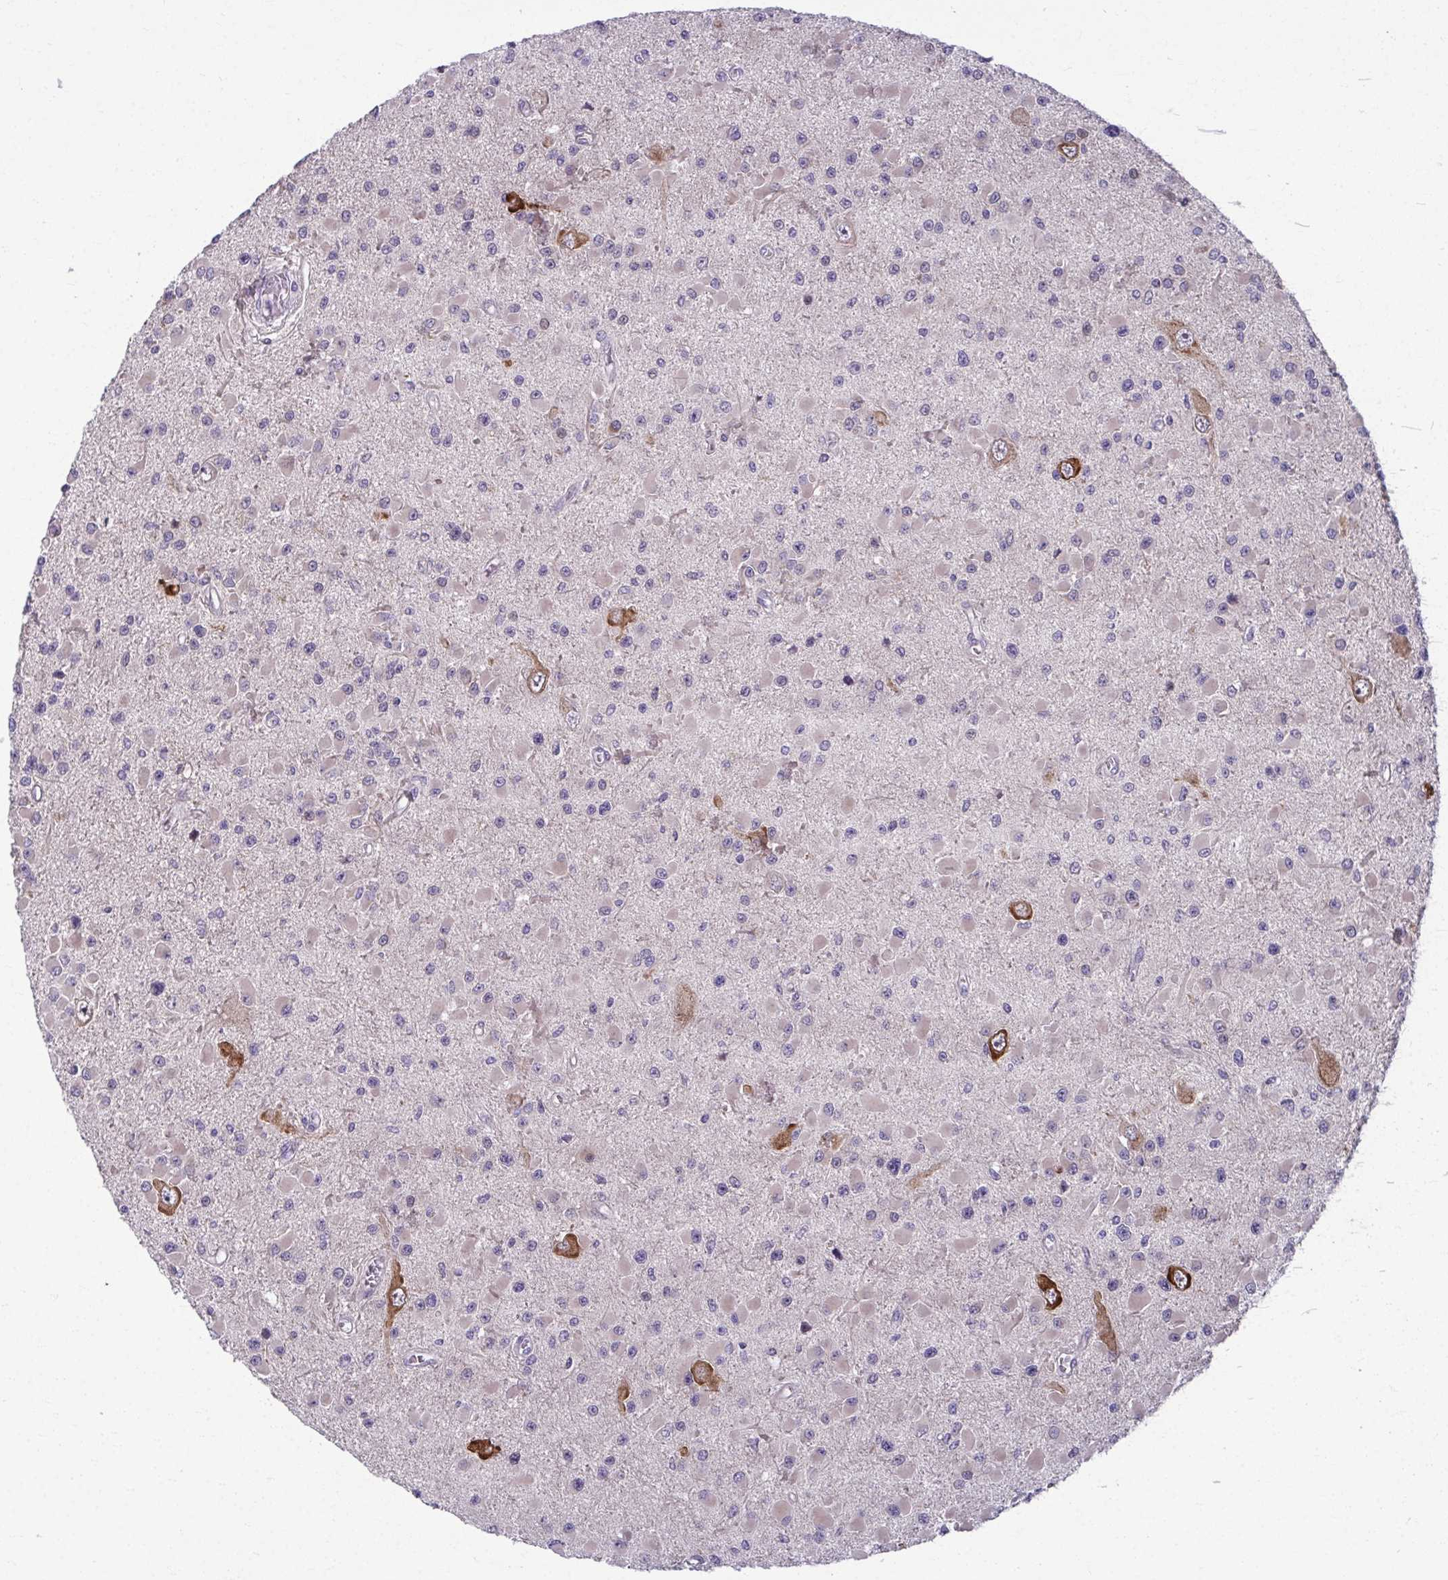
{"staining": {"intensity": "negative", "quantity": "none", "location": "none"}, "tissue": "glioma", "cell_type": "Tumor cells", "image_type": "cancer", "snomed": [{"axis": "morphology", "description": "Glioma, malignant, High grade"}, {"axis": "topography", "description": "Brain"}], "caption": "Immunohistochemistry micrograph of neoplastic tissue: human glioma stained with DAB (3,3'-diaminobenzidine) exhibits no significant protein expression in tumor cells.", "gene": "SERPINI1", "patient": {"sex": "male", "age": 54}}